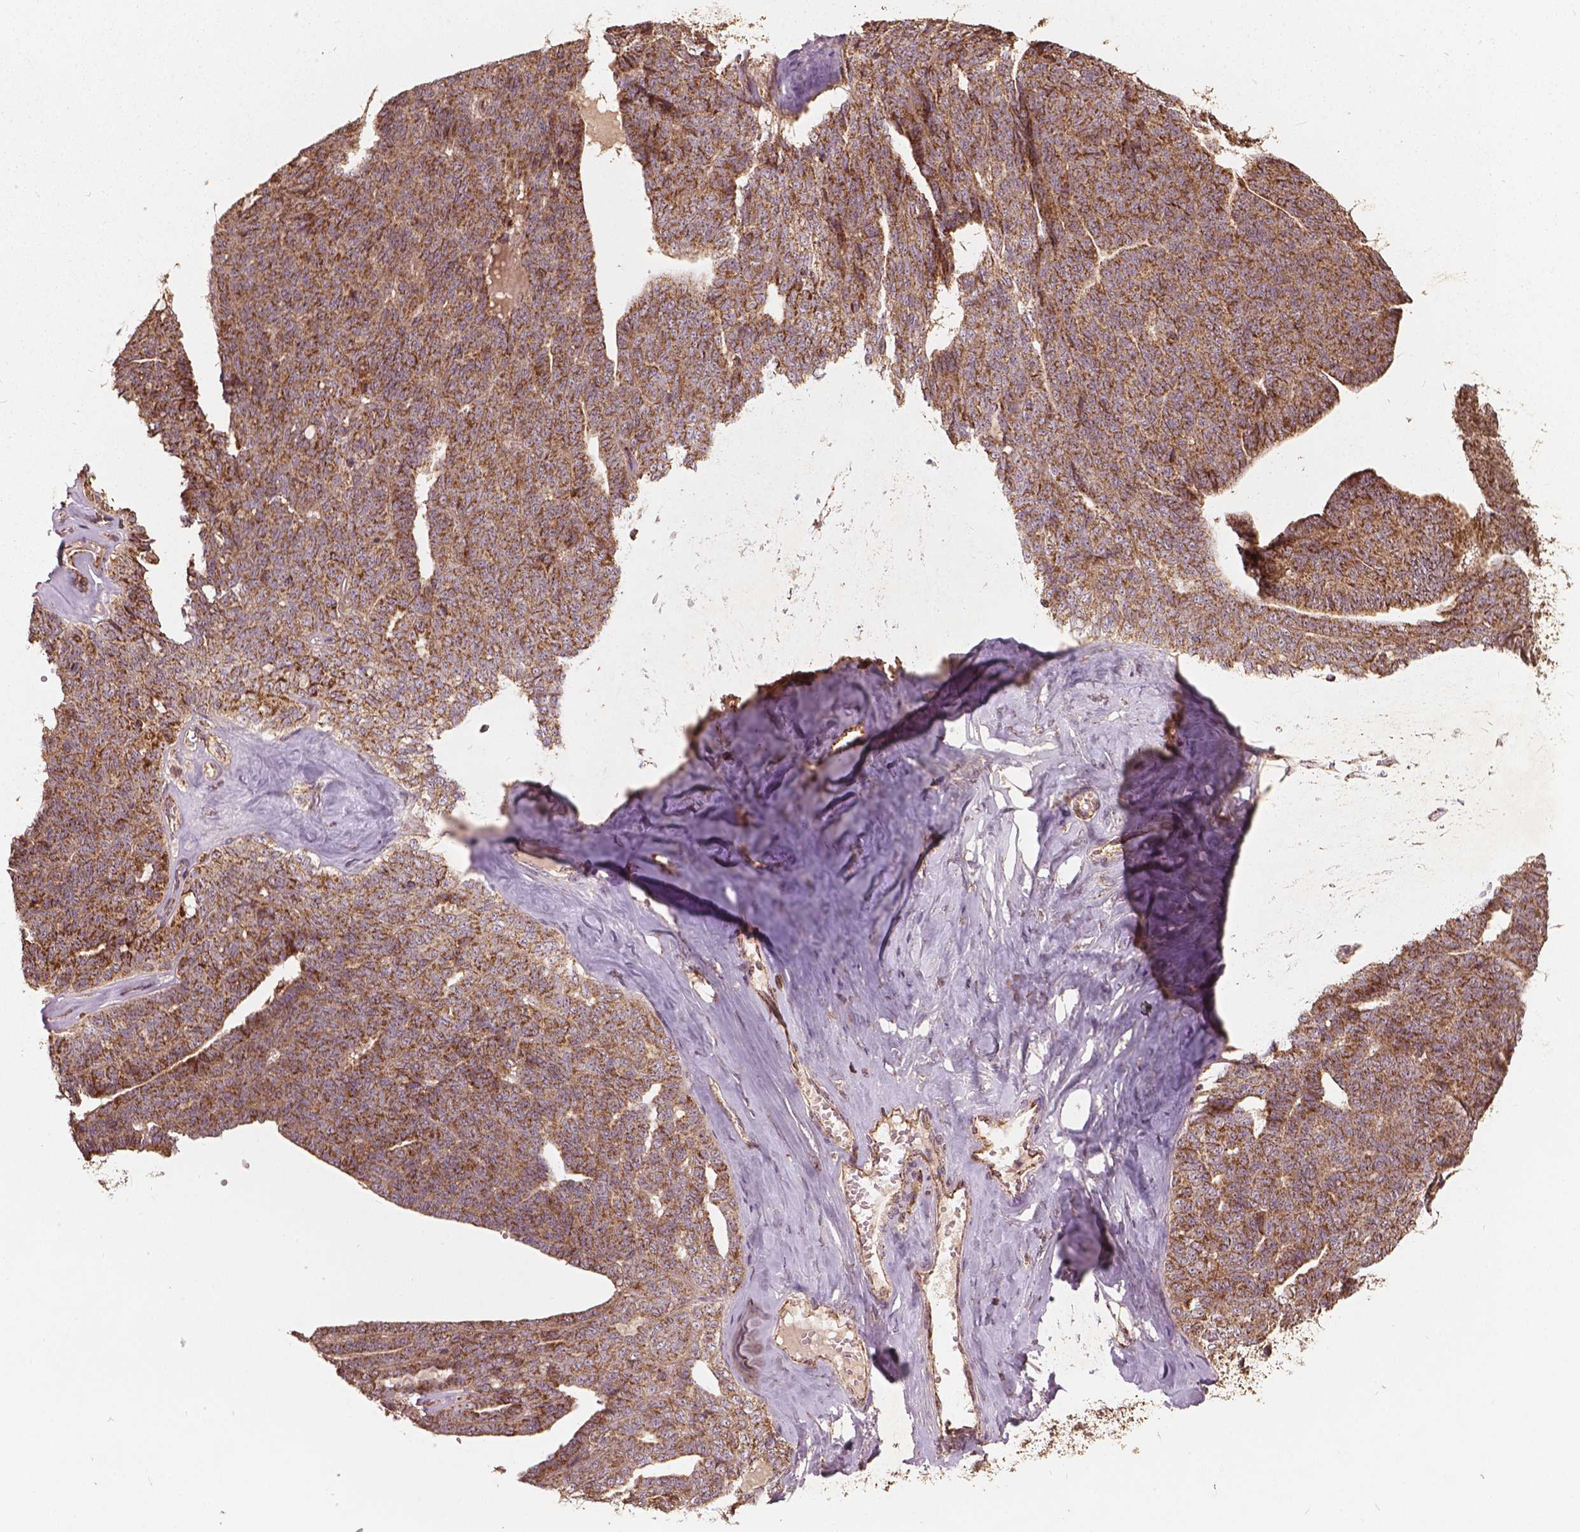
{"staining": {"intensity": "strong", "quantity": ">75%", "location": "cytoplasmic/membranous"}, "tissue": "ovarian cancer", "cell_type": "Tumor cells", "image_type": "cancer", "snomed": [{"axis": "morphology", "description": "Cystadenocarcinoma, serous, NOS"}, {"axis": "topography", "description": "Ovary"}], "caption": "About >75% of tumor cells in human ovarian serous cystadenocarcinoma show strong cytoplasmic/membranous protein positivity as visualized by brown immunohistochemical staining.", "gene": "UBXN2A", "patient": {"sex": "female", "age": 71}}